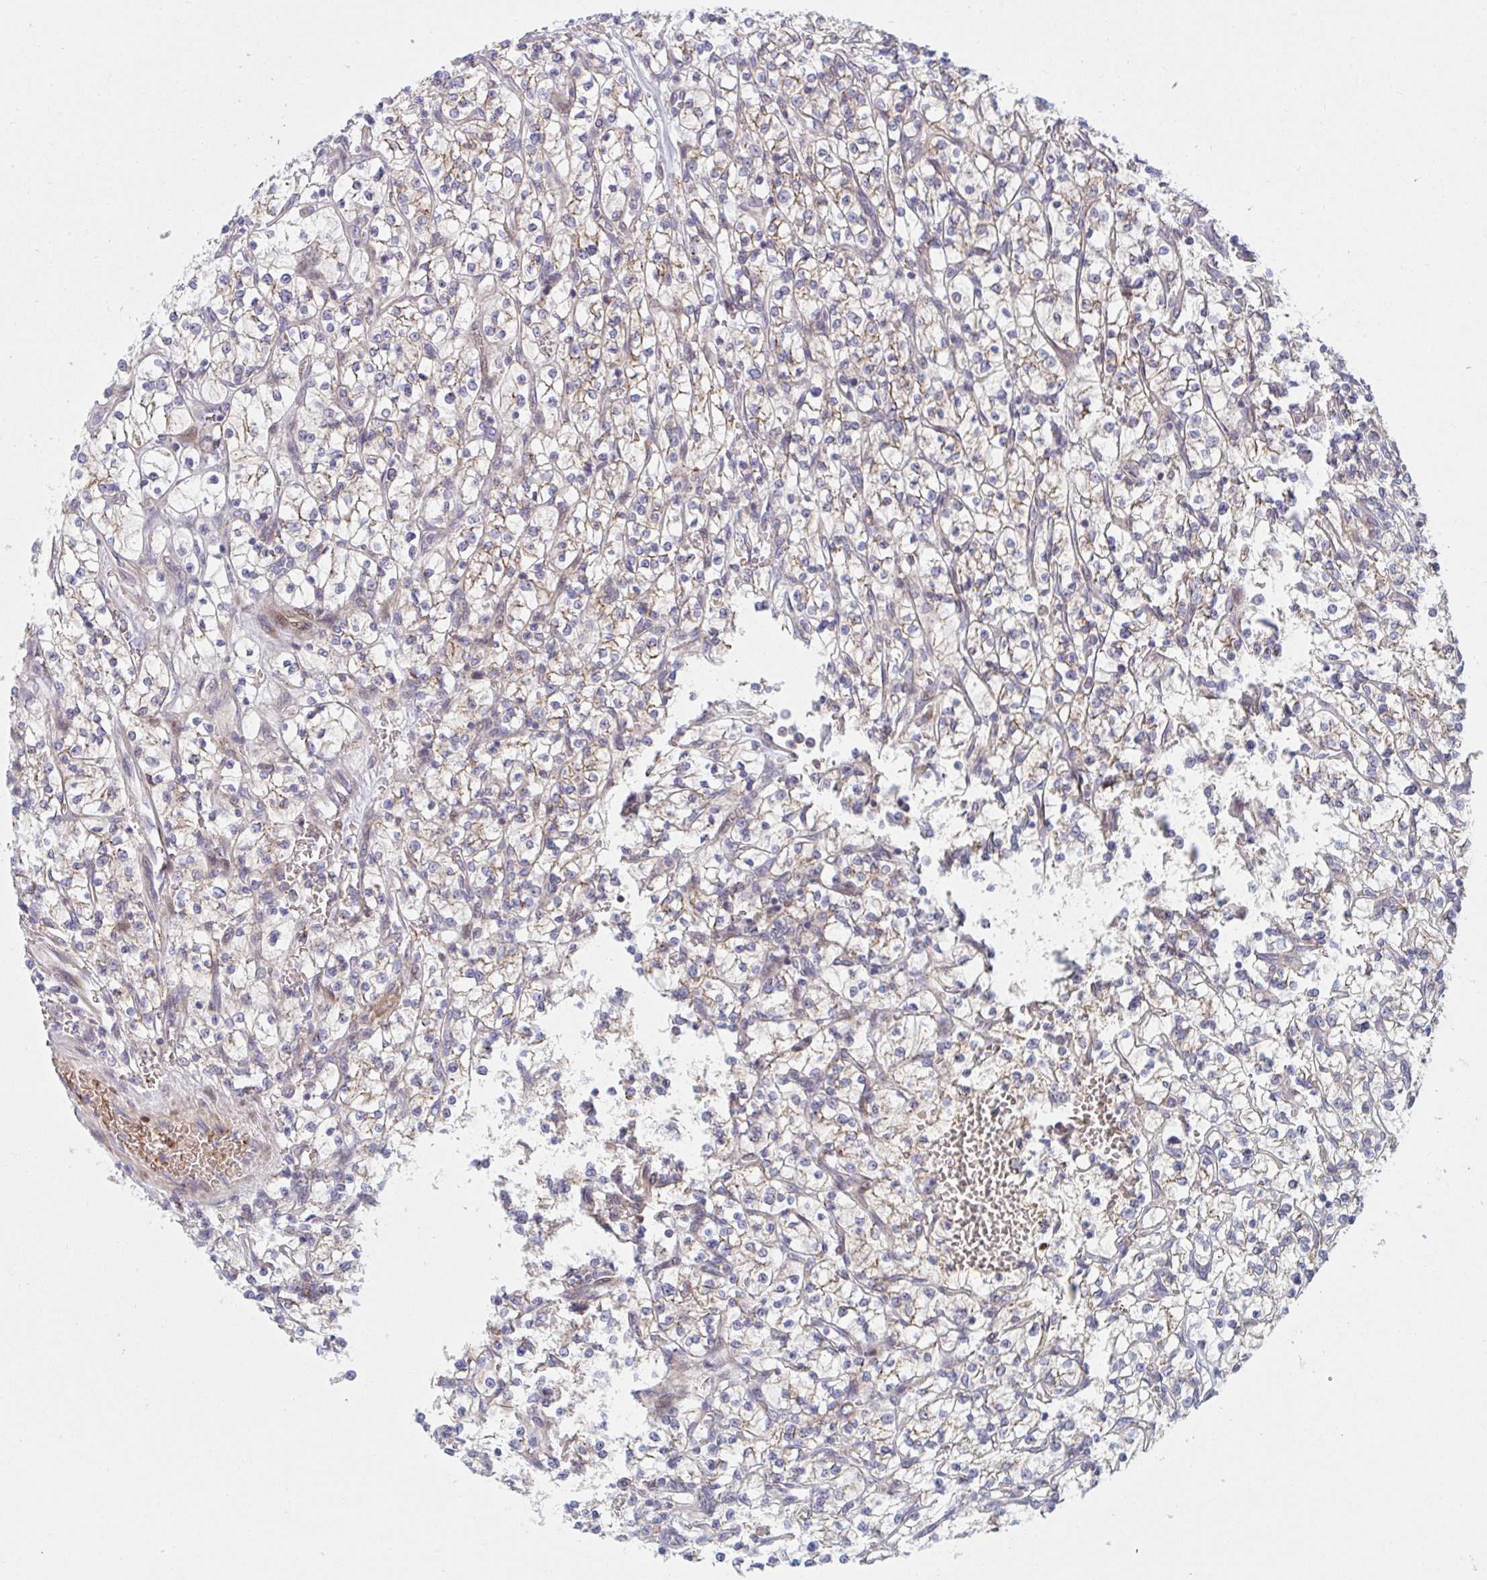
{"staining": {"intensity": "weak", "quantity": "25%-75%", "location": "cytoplasmic/membranous"}, "tissue": "renal cancer", "cell_type": "Tumor cells", "image_type": "cancer", "snomed": [{"axis": "morphology", "description": "Adenocarcinoma, NOS"}, {"axis": "topography", "description": "Kidney"}], "caption": "This is an image of IHC staining of renal cancer (adenocarcinoma), which shows weak positivity in the cytoplasmic/membranous of tumor cells.", "gene": "TNFSF4", "patient": {"sex": "female", "age": 64}}